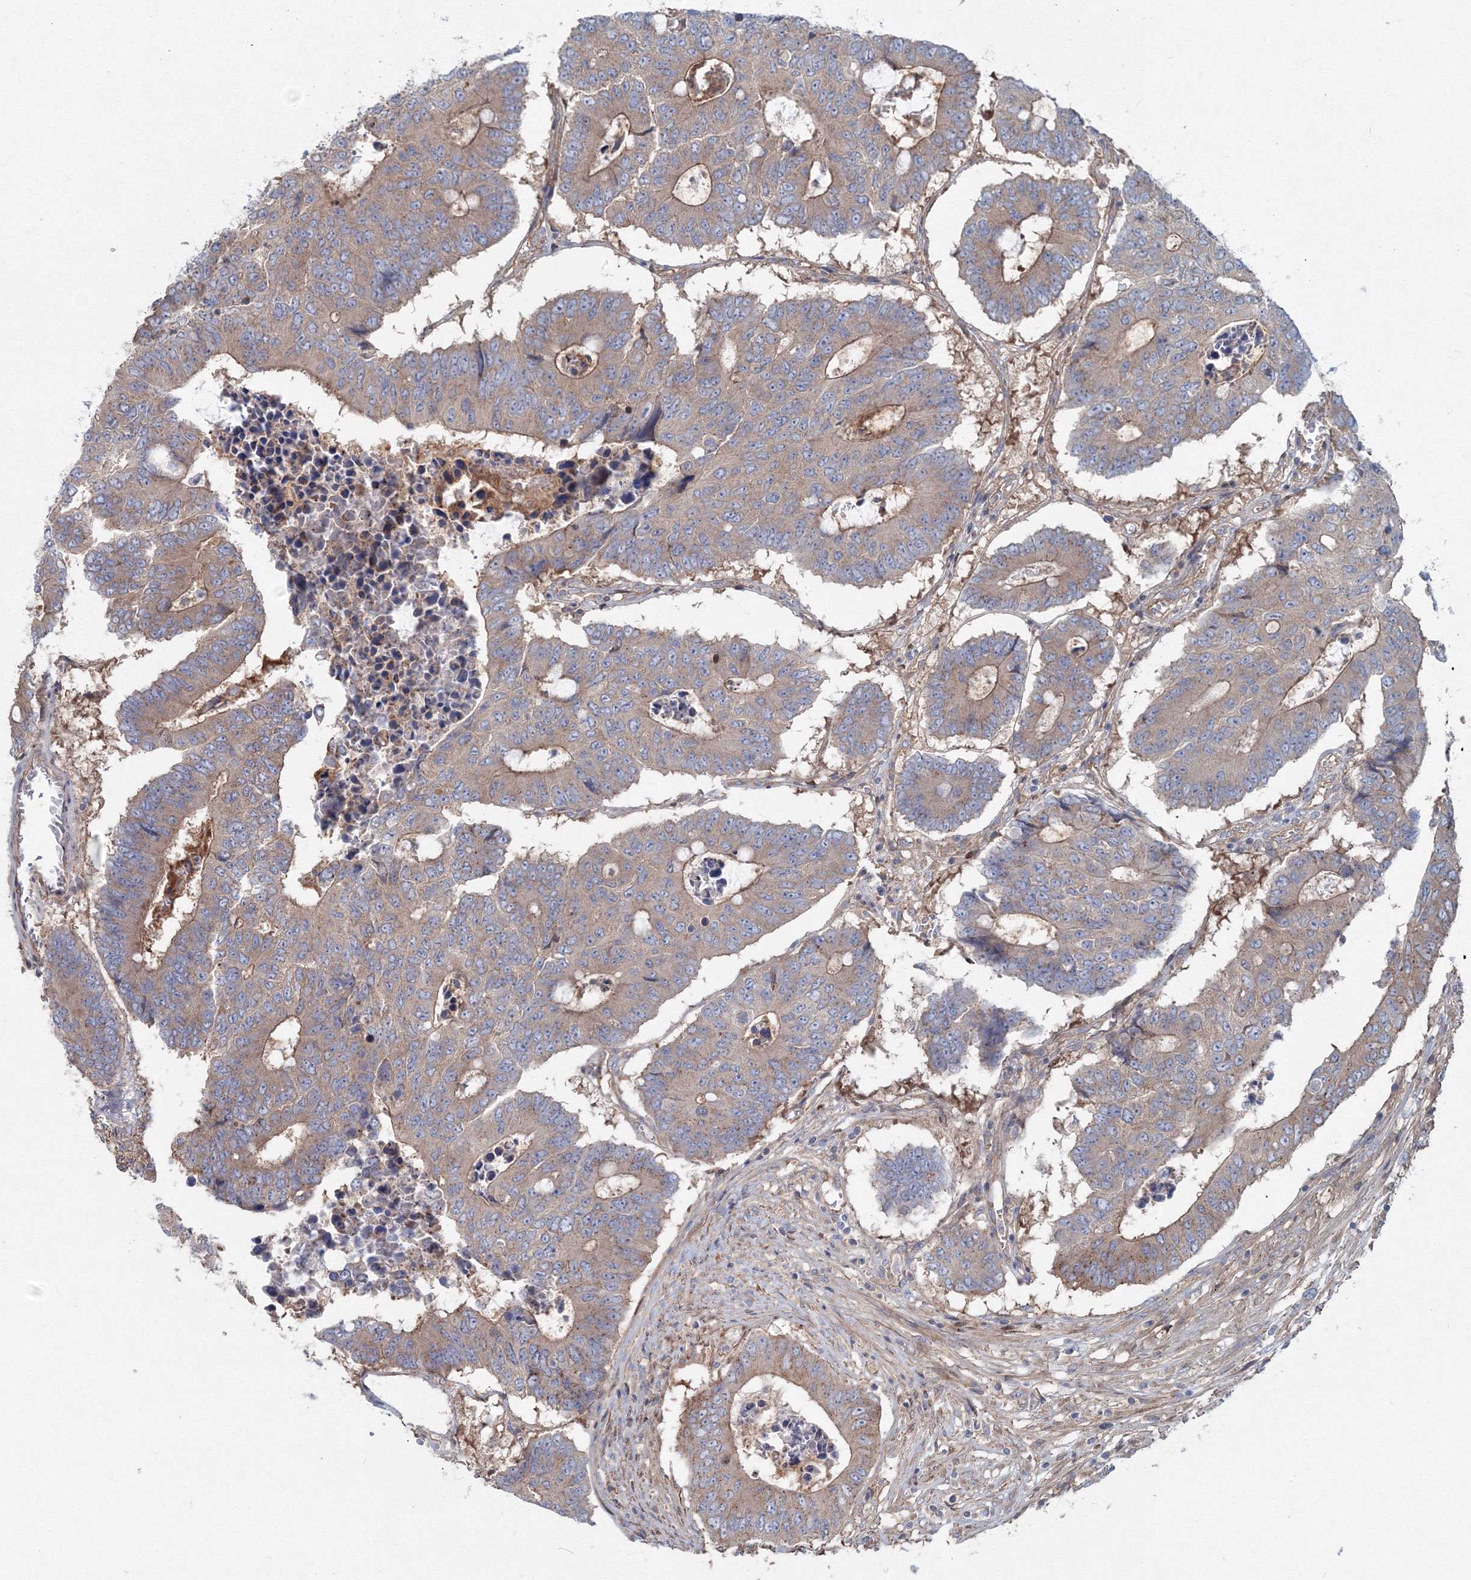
{"staining": {"intensity": "weak", "quantity": "25%-75%", "location": "cytoplasmic/membranous"}, "tissue": "colorectal cancer", "cell_type": "Tumor cells", "image_type": "cancer", "snomed": [{"axis": "morphology", "description": "Adenocarcinoma, NOS"}, {"axis": "topography", "description": "Colon"}], "caption": "About 25%-75% of tumor cells in human colorectal adenocarcinoma reveal weak cytoplasmic/membranous protein positivity as visualized by brown immunohistochemical staining.", "gene": "EXOC1", "patient": {"sex": "male", "age": 87}}